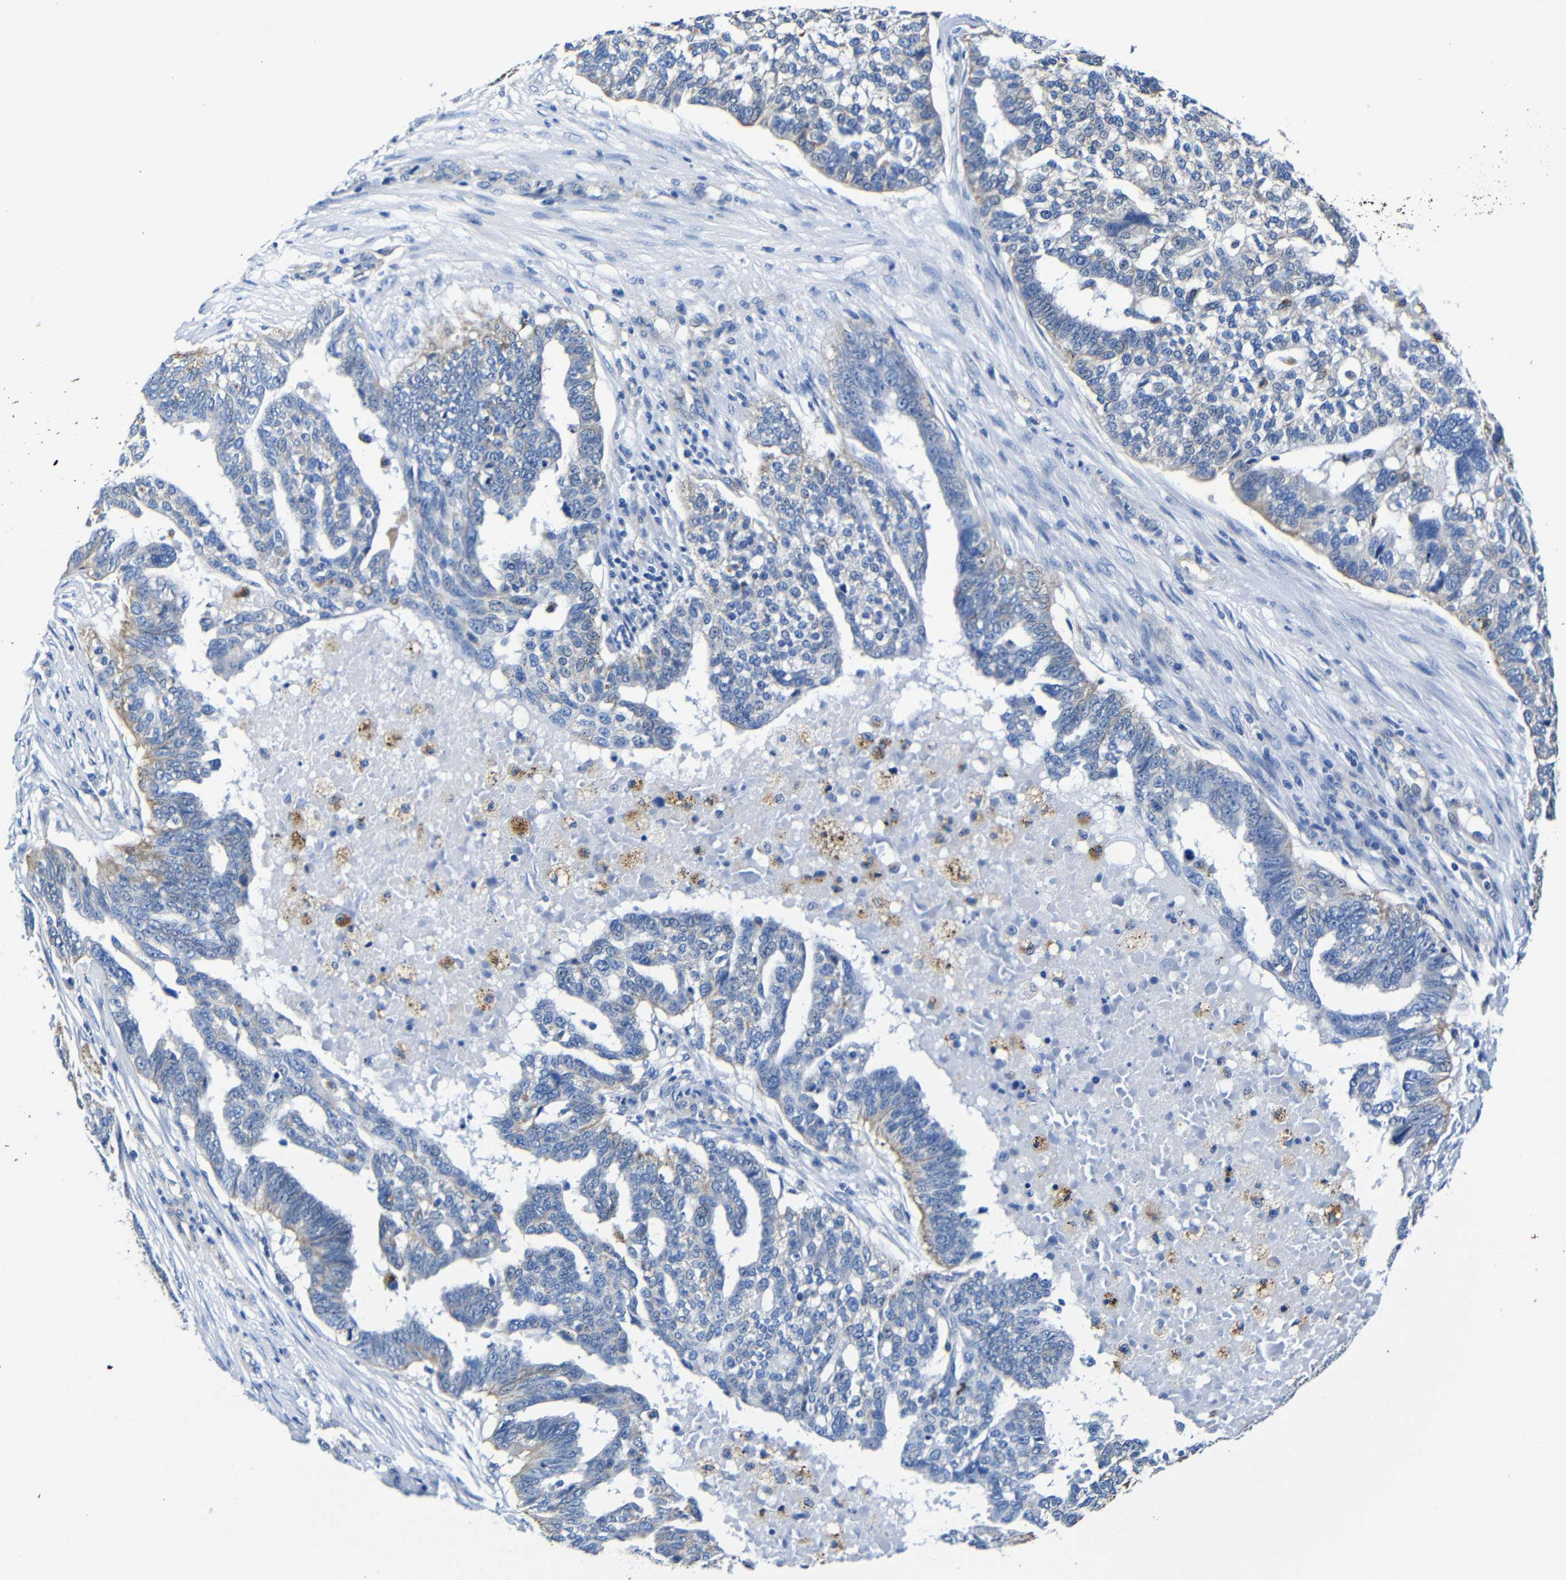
{"staining": {"intensity": "weak", "quantity": "<25%", "location": "cytoplasmic/membranous"}, "tissue": "ovarian cancer", "cell_type": "Tumor cells", "image_type": "cancer", "snomed": [{"axis": "morphology", "description": "Cystadenocarcinoma, serous, NOS"}, {"axis": "topography", "description": "Ovary"}], "caption": "High magnification brightfield microscopy of ovarian cancer (serous cystadenocarcinoma) stained with DAB (3,3'-diaminobenzidine) (brown) and counterstained with hematoxylin (blue): tumor cells show no significant staining.", "gene": "GIMAP2", "patient": {"sex": "female", "age": 59}}